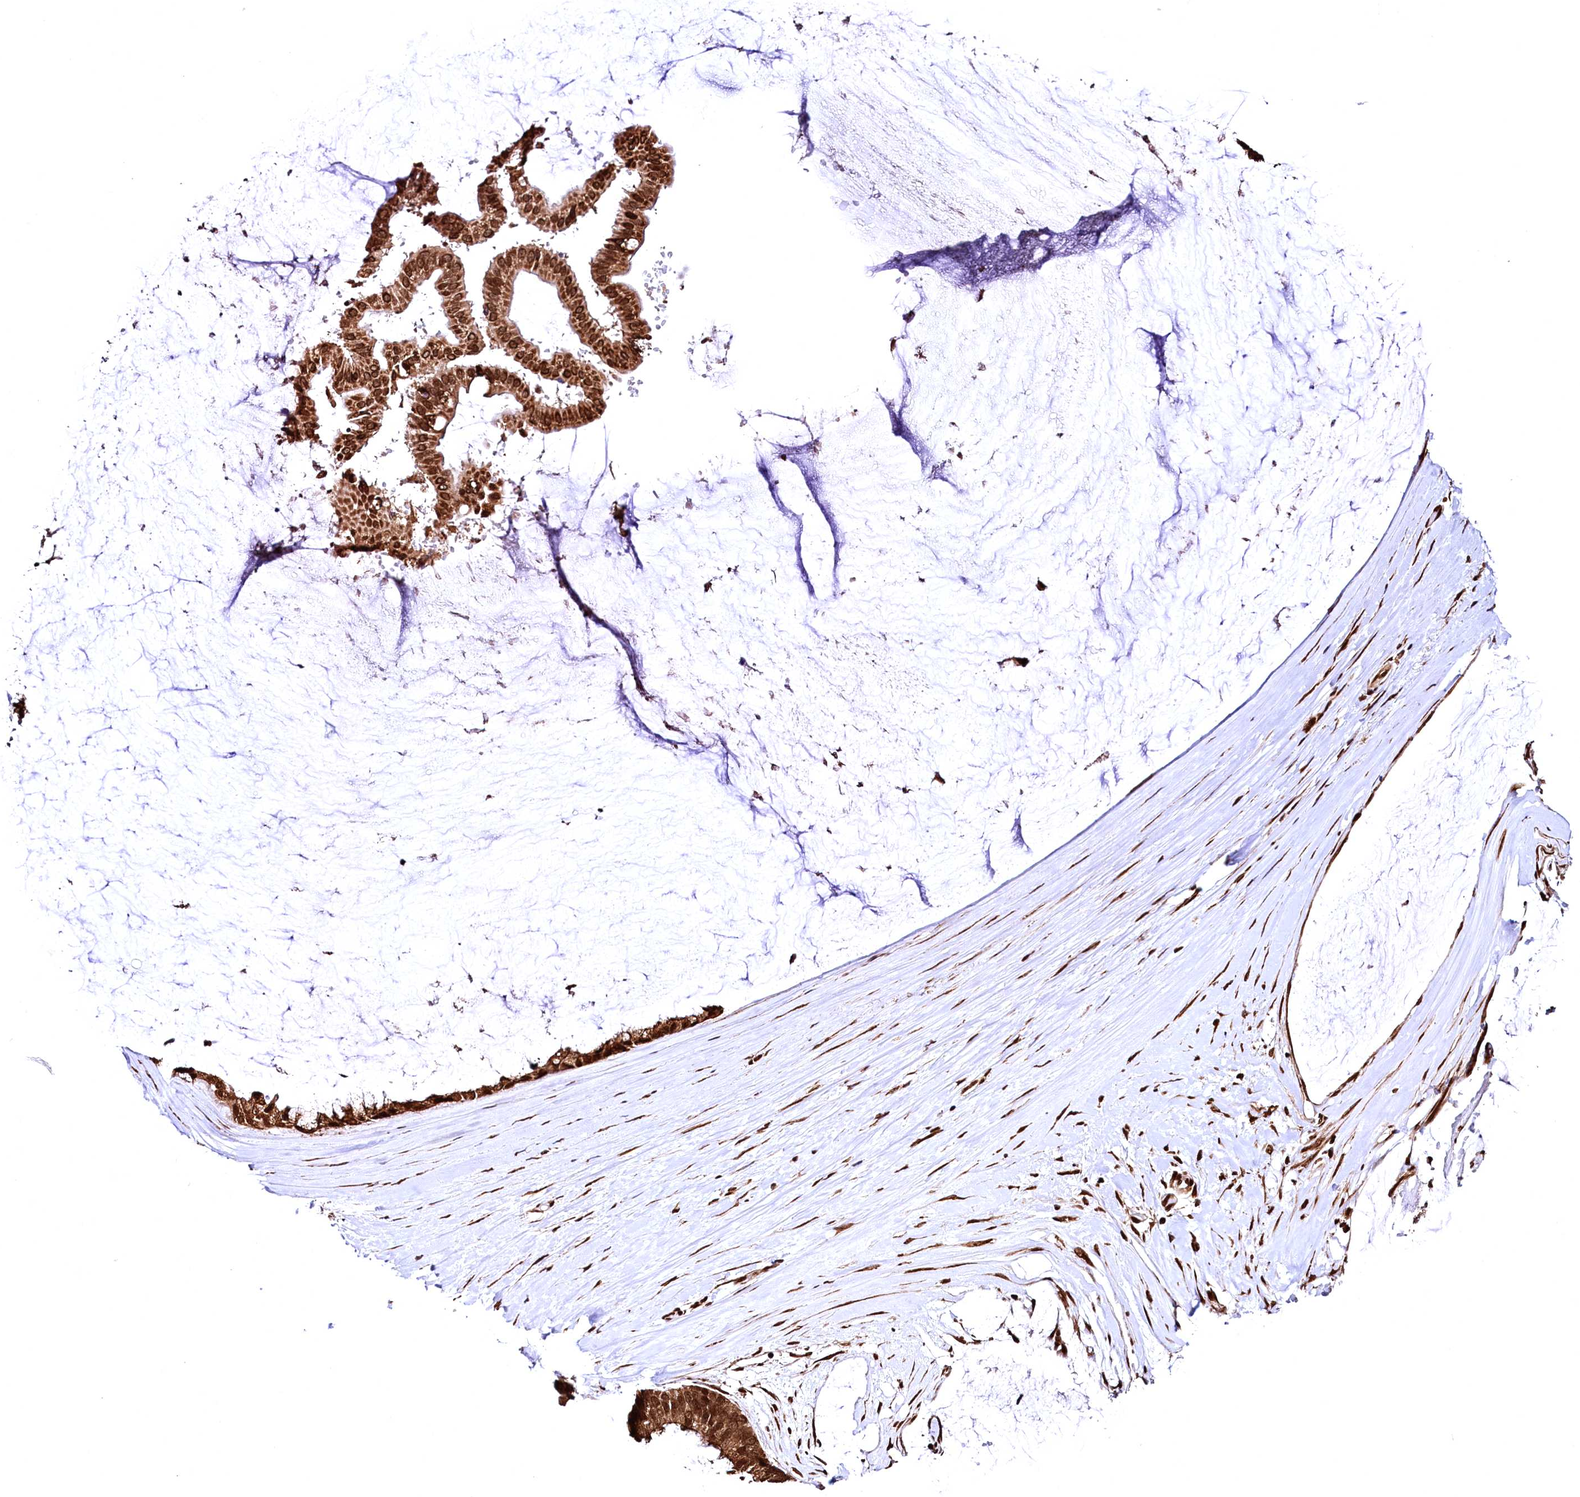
{"staining": {"intensity": "moderate", "quantity": ">75%", "location": "cytoplasmic/membranous,nuclear"}, "tissue": "ovarian cancer", "cell_type": "Tumor cells", "image_type": "cancer", "snomed": [{"axis": "morphology", "description": "Cystadenocarcinoma, mucinous, NOS"}, {"axis": "topography", "description": "Ovary"}], "caption": "Immunohistochemical staining of ovarian mucinous cystadenocarcinoma displays medium levels of moderate cytoplasmic/membranous and nuclear positivity in approximately >75% of tumor cells.", "gene": "PDS5B", "patient": {"sex": "female", "age": 39}}